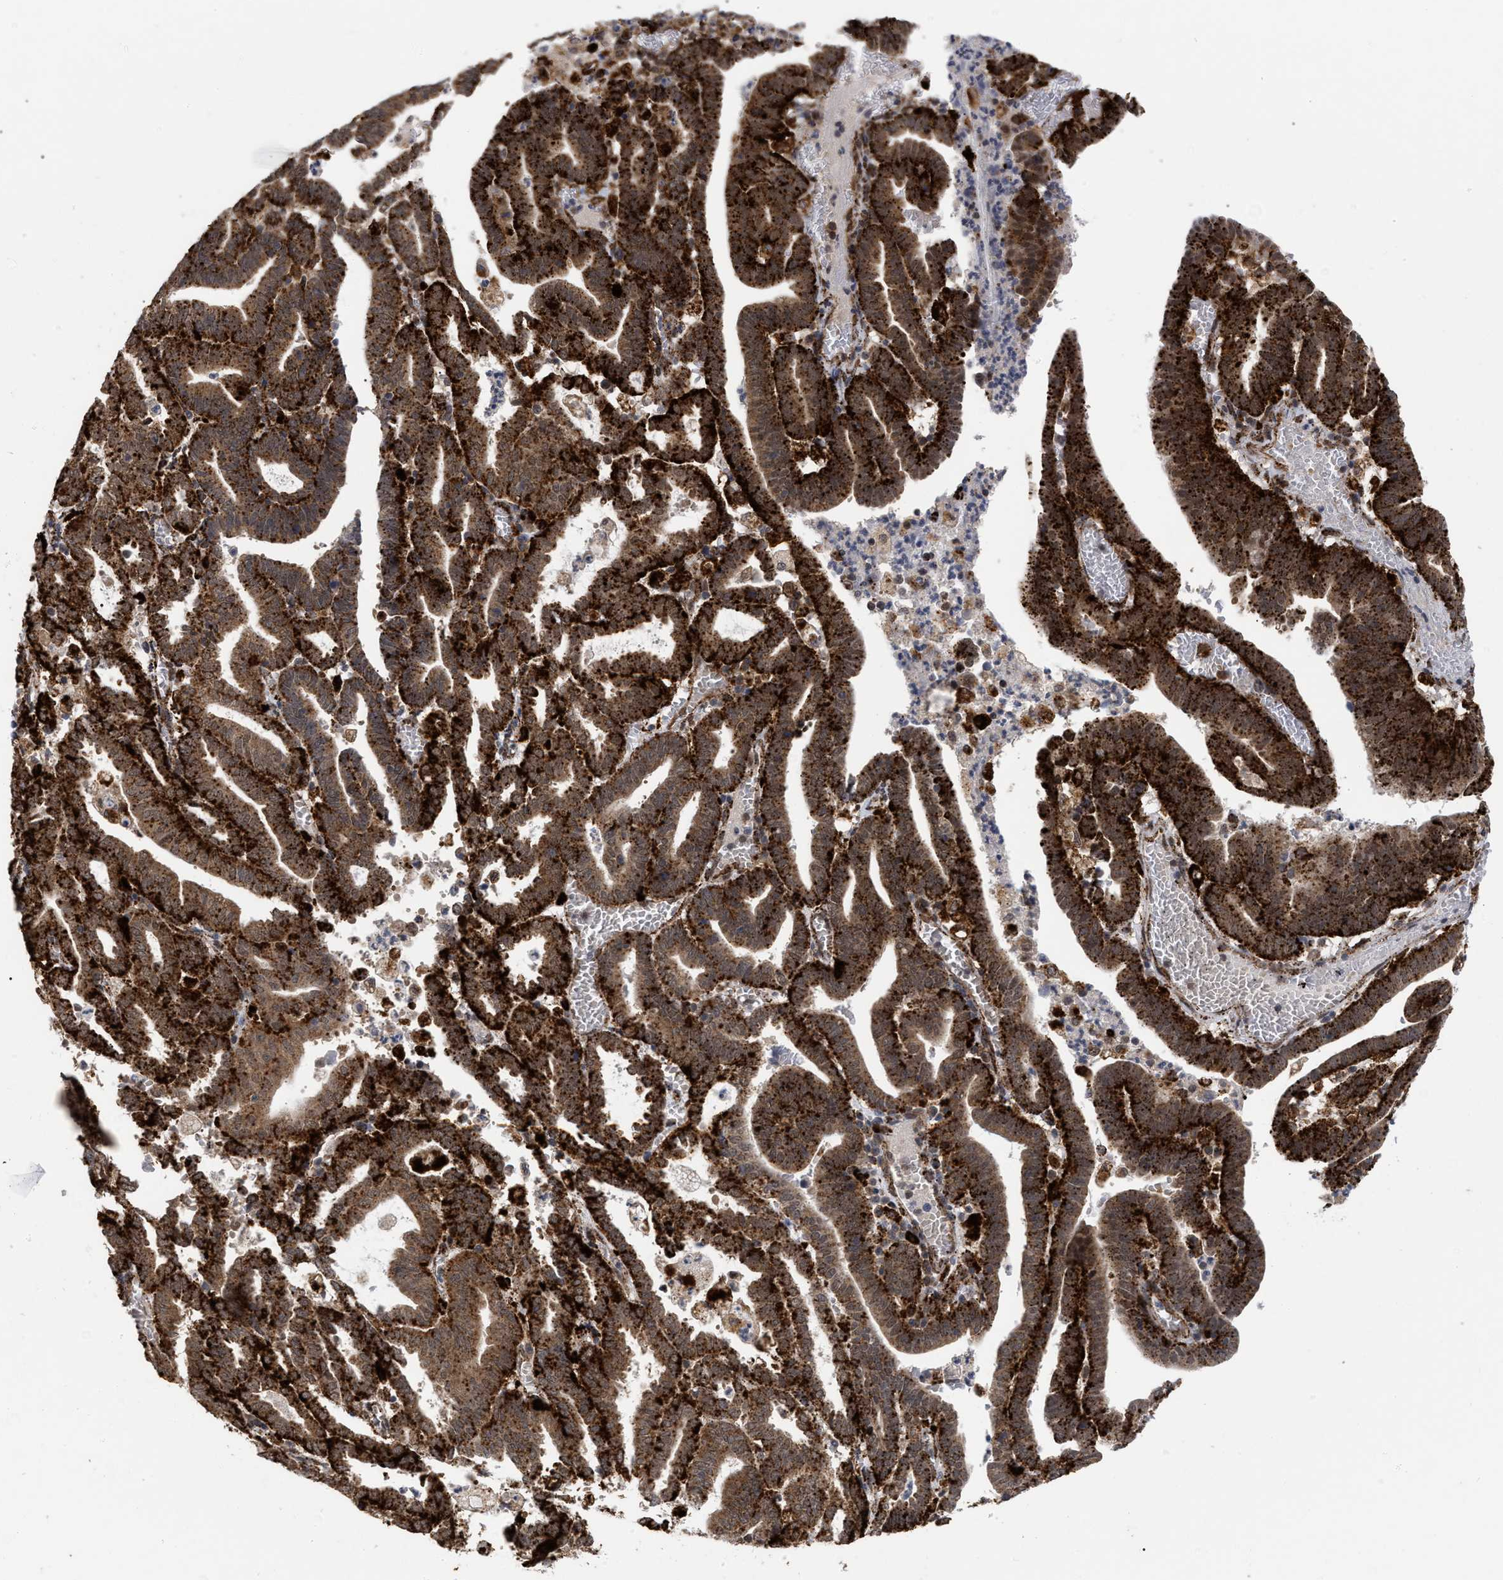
{"staining": {"intensity": "strong", "quantity": ">75%", "location": "cytoplasmic/membranous"}, "tissue": "endometrial cancer", "cell_type": "Tumor cells", "image_type": "cancer", "snomed": [{"axis": "morphology", "description": "Adenocarcinoma, NOS"}, {"axis": "topography", "description": "Uterus"}], "caption": "Protein positivity by immunohistochemistry (IHC) reveals strong cytoplasmic/membranous expression in about >75% of tumor cells in endometrial cancer (adenocarcinoma).", "gene": "UPF1", "patient": {"sex": "female", "age": 83}}